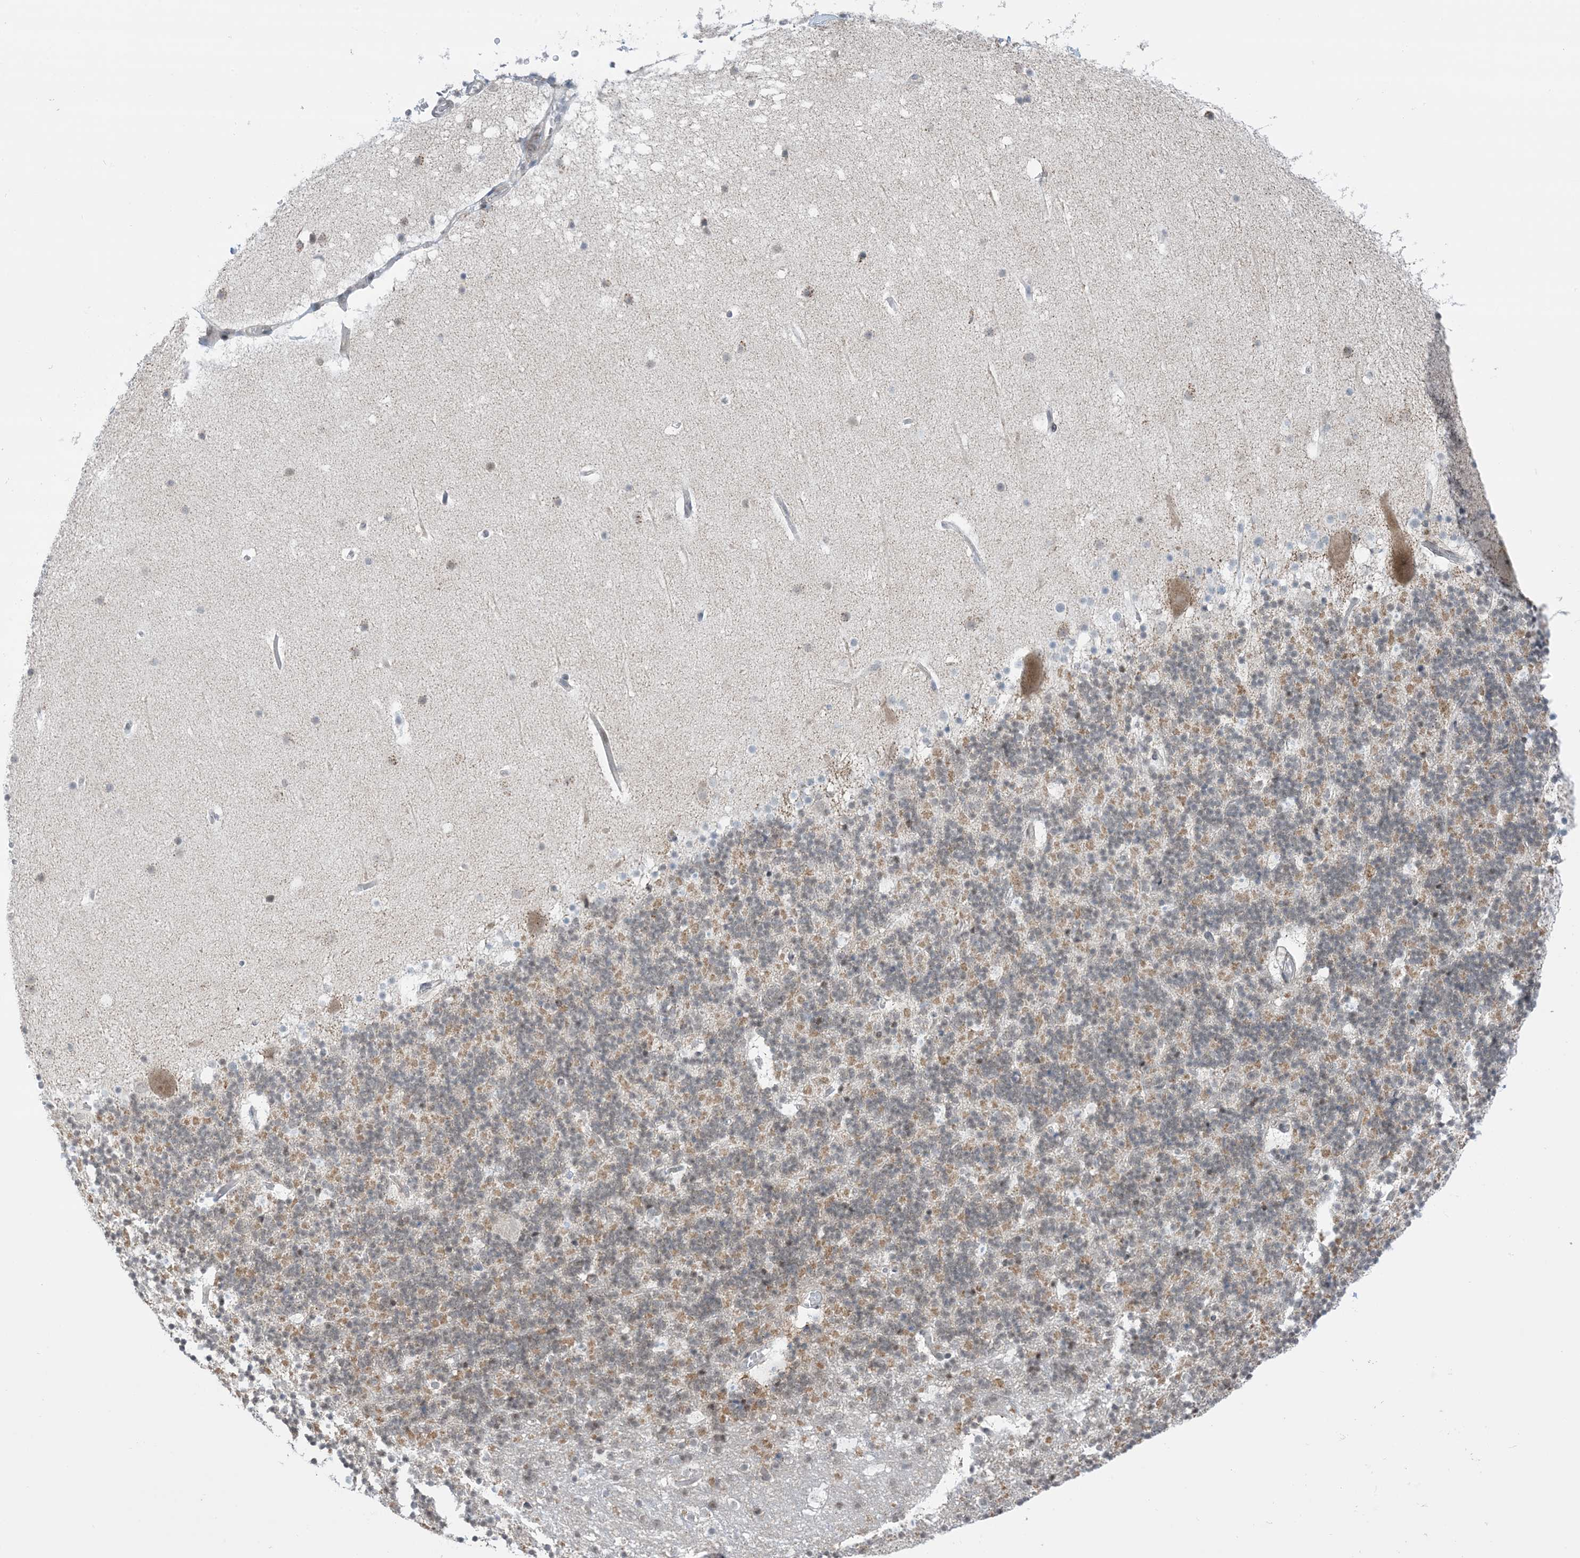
{"staining": {"intensity": "moderate", "quantity": ">75%", "location": "cytoplasmic/membranous"}, "tissue": "cerebellum", "cell_type": "Cells in granular layer", "image_type": "normal", "snomed": [{"axis": "morphology", "description": "Normal tissue, NOS"}, {"axis": "topography", "description": "Cerebellum"}], "caption": "An immunohistochemistry histopathology image of unremarkable tissue is shown. Protein staining in brown highlights moderate cytoplasmic/membranous positivity in cerebellum within cells in granular layer.", "gene": "TFPT", "patient": {"sex": "male", "age": 57}}